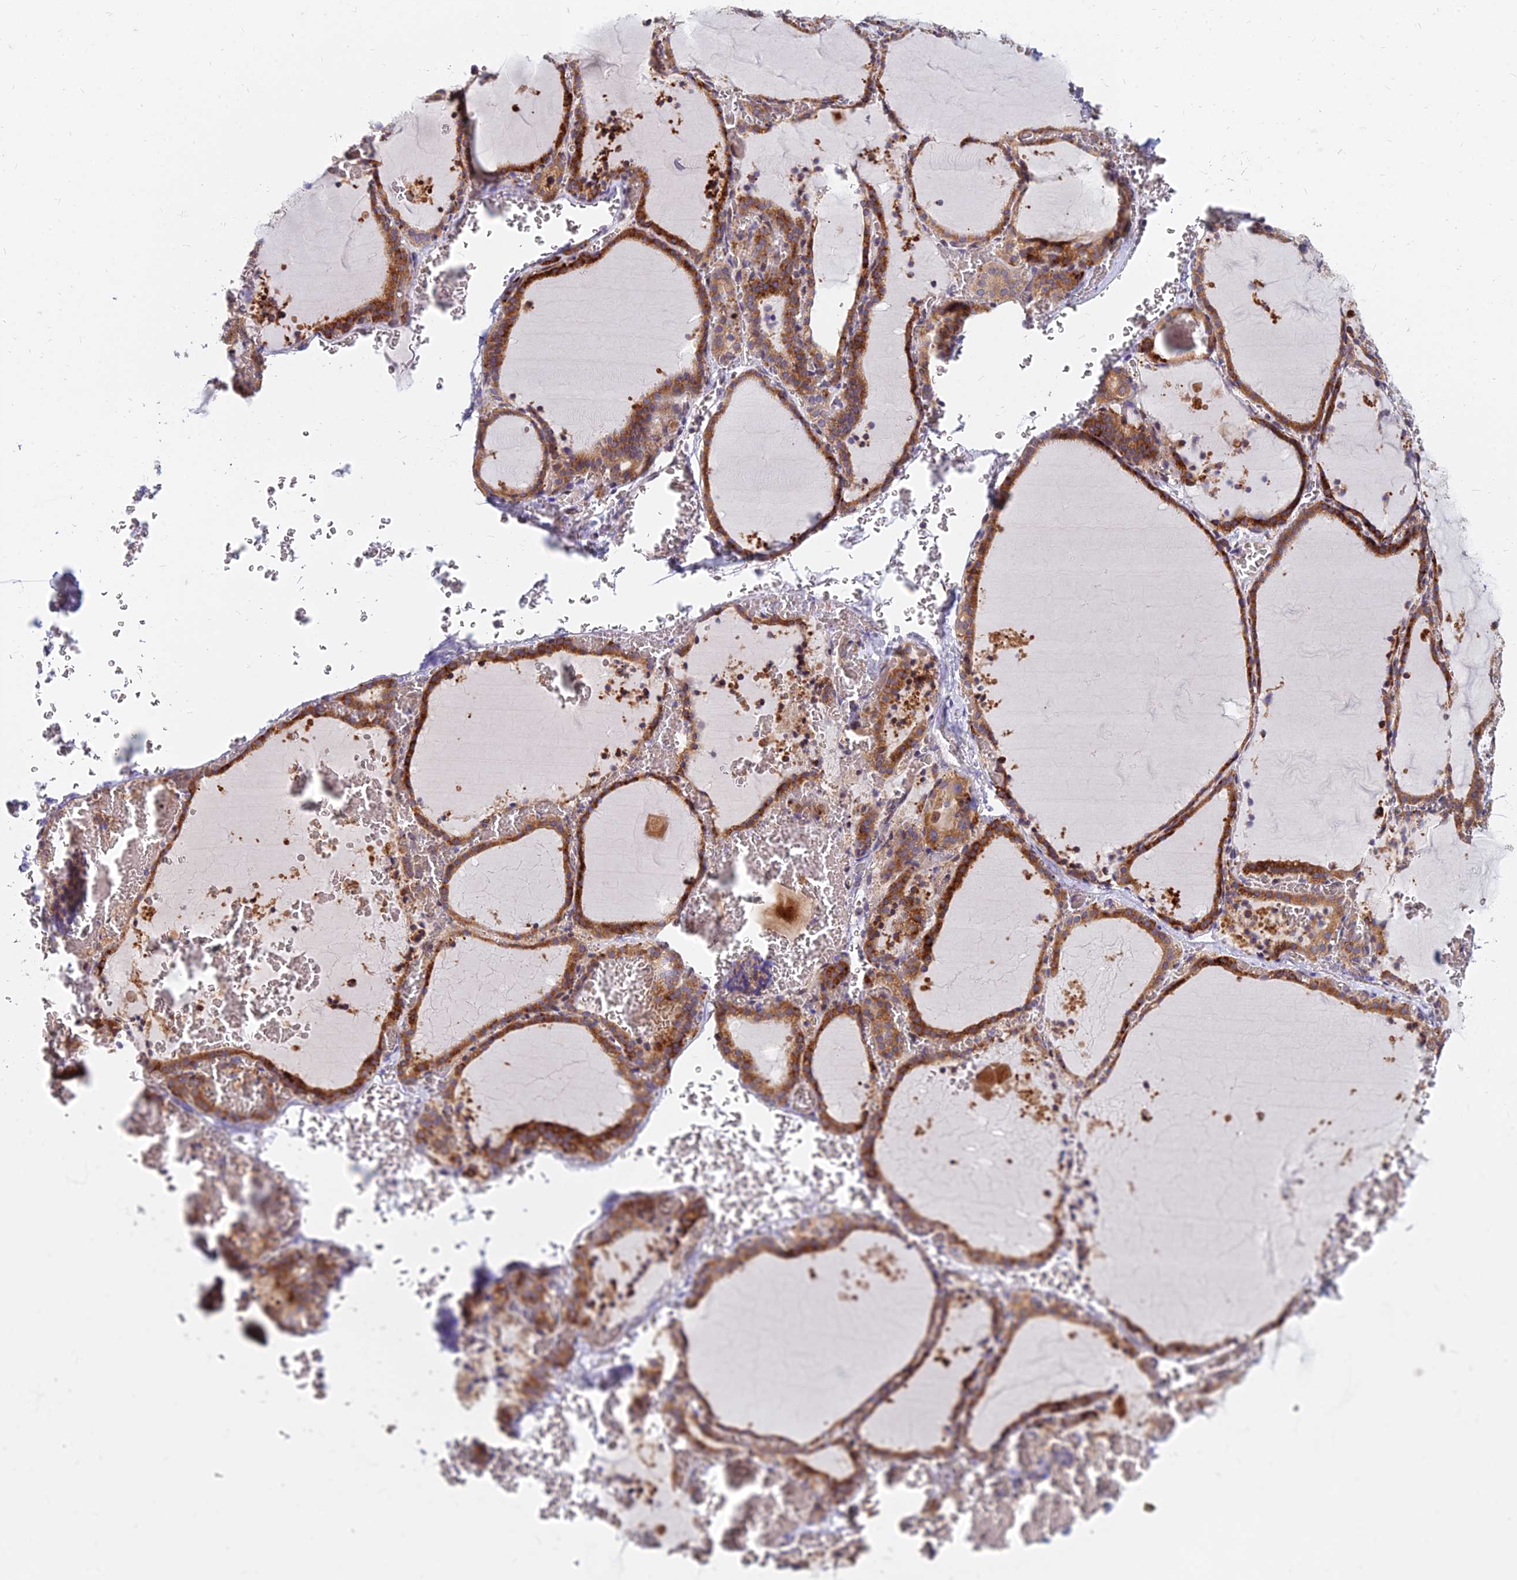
{"staining": {"intensity": "strong", "quantity": ">75%", "location": "cytoplasmic/membranous"}, "tissue": "thyroid gland", "cell_type": "Glandular cells", "image_type": "normal", "snomed": [{"axis": "morphology", "description": "Normal tissue, NOS"}, {"axis": "topography", "description": "Thyroid gland"}], "caption": "Protein staining displays strong cytoplasmic/membranous positivity in about >75% of glandular cells in normal thyroid gland.", "gene": "CCT6A", "patient": {"sex": "female", "age": 39}}